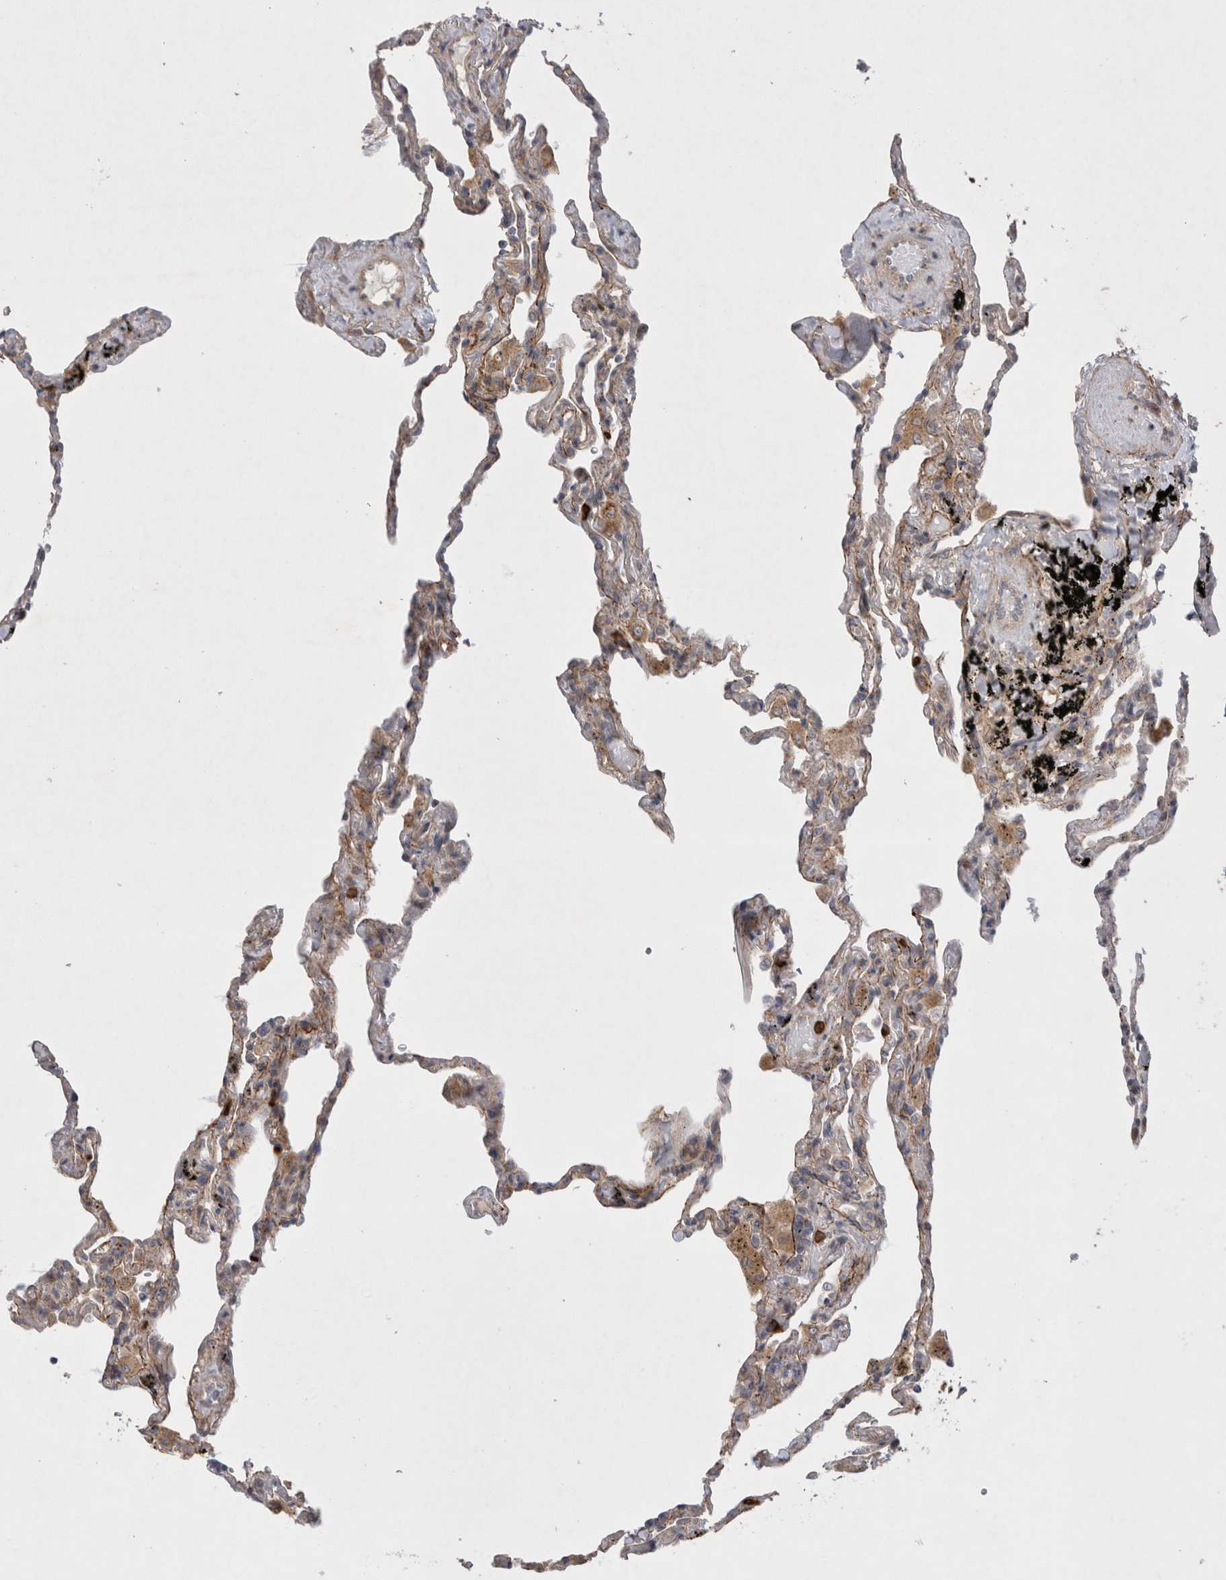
{"staining": {"intensity": "weak", "quantity": "<25%", "location": "cytoplasmic/membranous"}, "tissue": "lung", "cell_type": "Alveolar cells", "image_type": "normal", "snomed": [{"axis": "morphology", "description": "Normal tissue, NOS"}, {"axis": "topography", "description": "Lung"}], "caption": "Image shows no significant protein positivity in alveolar cells of normal lung. The staining is performed using DAB brown chromogen with nuclei counter-stained in using hematoxylin.", "gene": "GSDMB", "patient": {"sex": "male", "age": 59}}